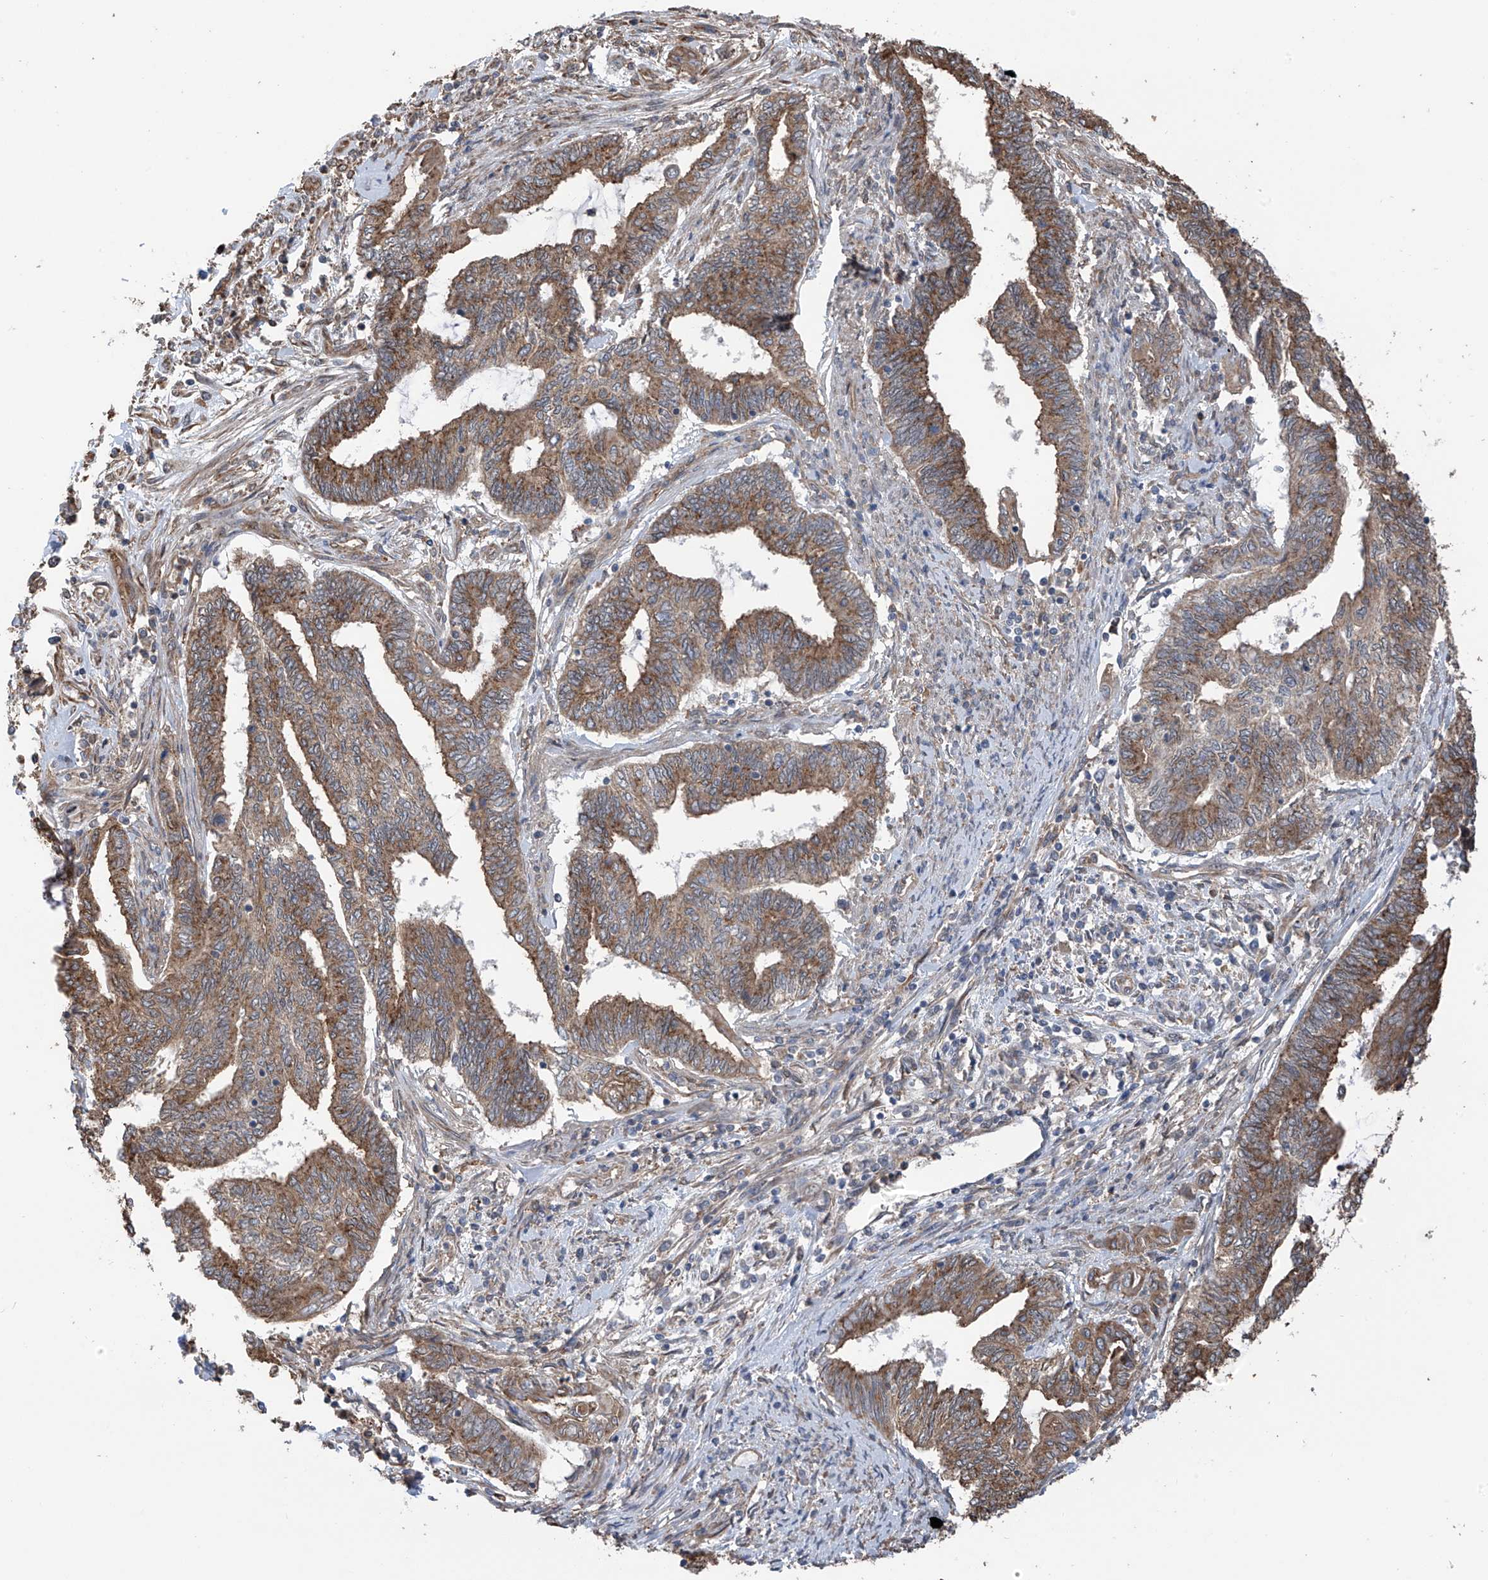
{"staining": {"intensity": "moderate", "quantity": ">75%", "location": "cytoplasmic/membranous"}, "tissue": "endometrial cancer", "cell_type": "Tumor cells", "image_type": "cancer", "snomed": [{"axis": "morphology", "description": "Adenocarcinoma, NOS"}, {"axis": "topography", "description": "Uterus"}, {"axis": "topography", "description": "Endometrium"}], "caption": "A photomicrograph of human endometrial cancer stained for a protein displays moderate cytoplasmic/membranous brown staining in tumor cells. (brown staining indicates protein expression, while blue staining denotes nuclei).", "gene": "ZNF189", "patient": {"sex": "female", "age": 70}}